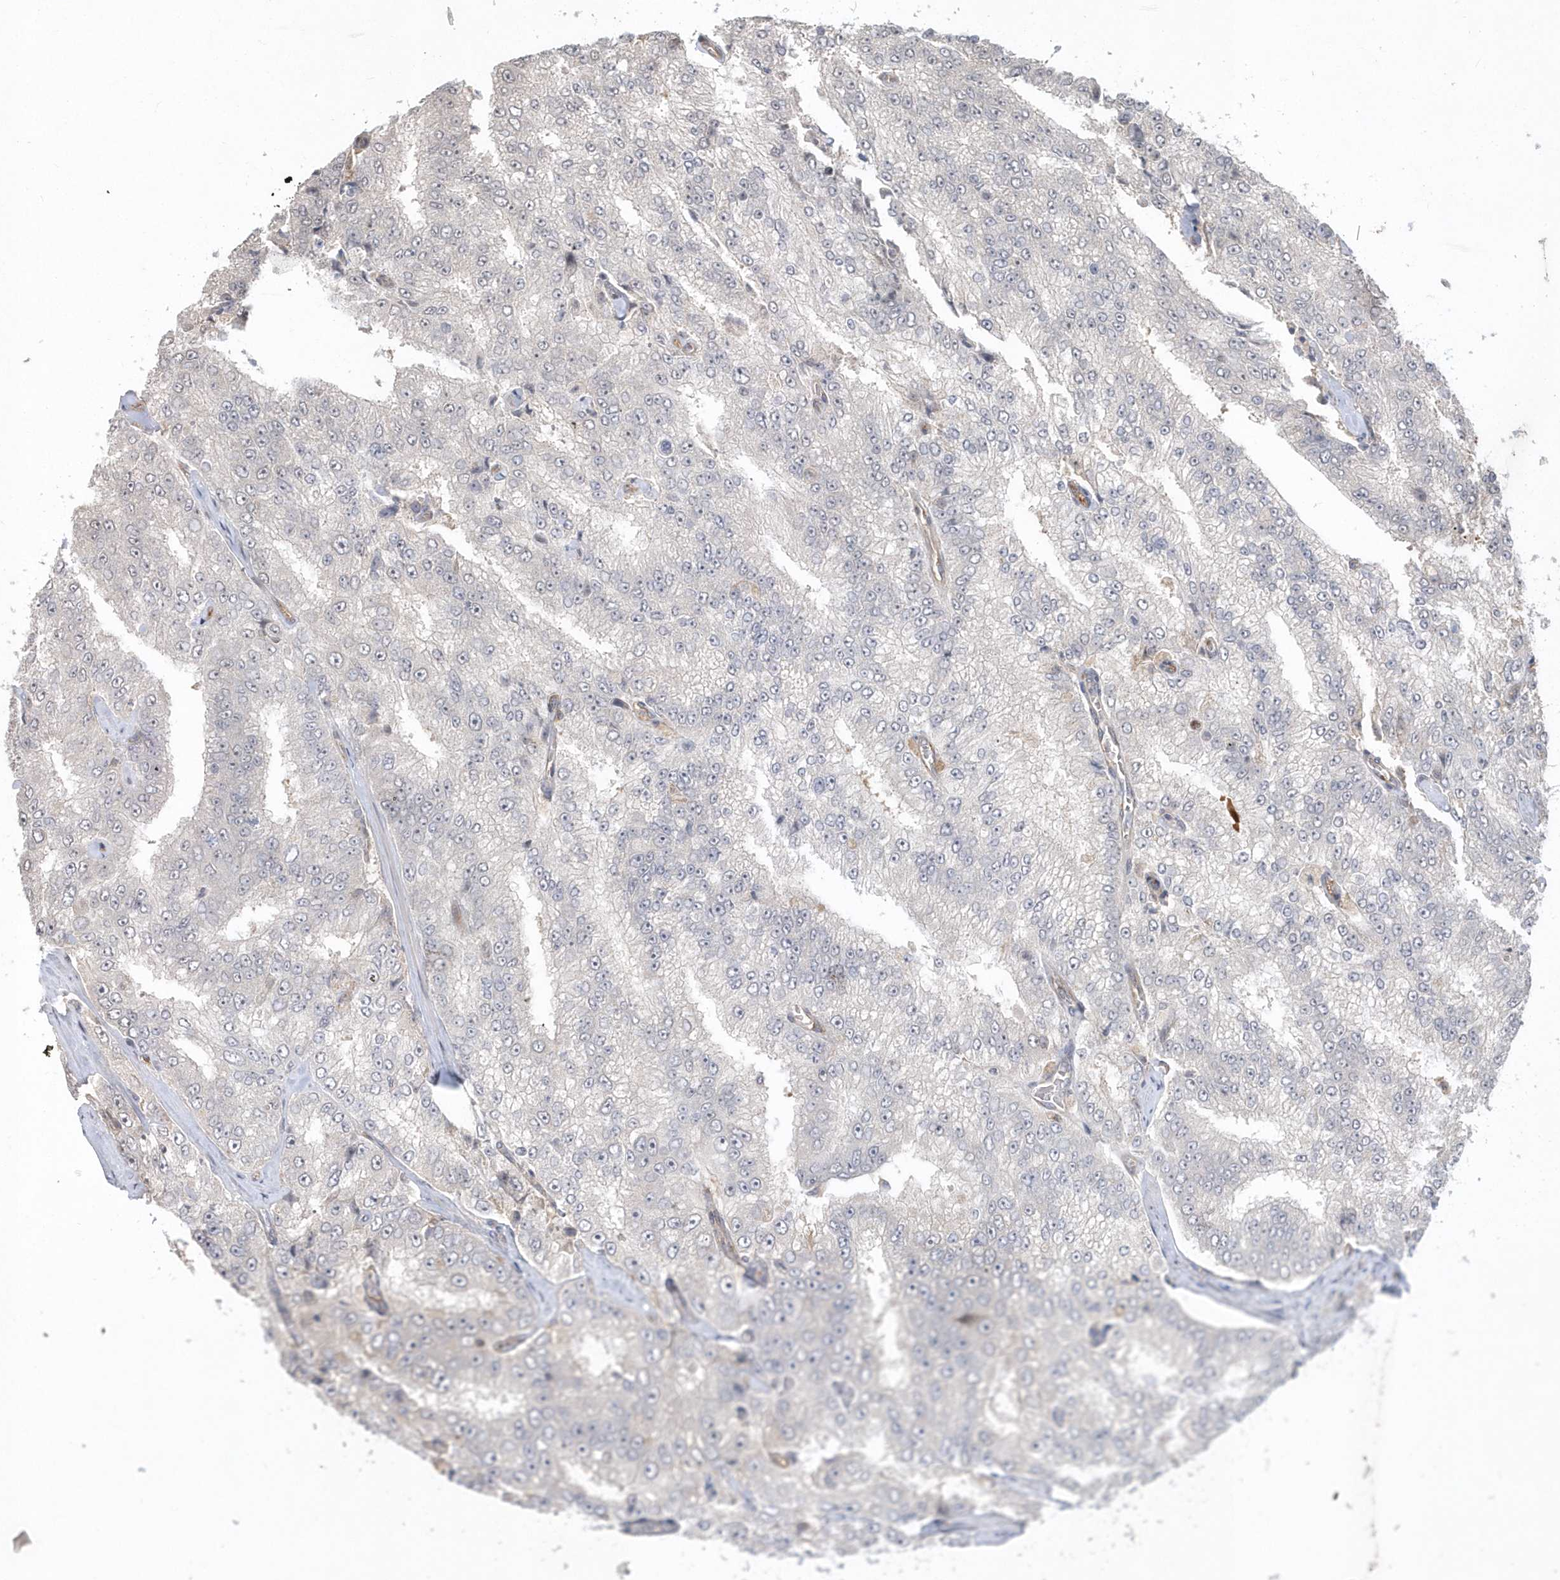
{"staining": {"intensity": "negative", "quantity": "none", "location": "none"}, "tissue": "prostate cancer", "cell_type": "Tumor cells", "image_type": "cancer", "snomed": [{"axis": "morphology", "description": "Adenocarcinoma, High grade"}, {"axis": "topography", "description": "Prostate"}], "caption": "This is an immunohistochemistry photomicrograph of human prostate adenocarcinoma (high-grade). There is no positivity in tumor cells.", "gene": "CRIP3", "patient": {"sex": "male", "age": 58}}